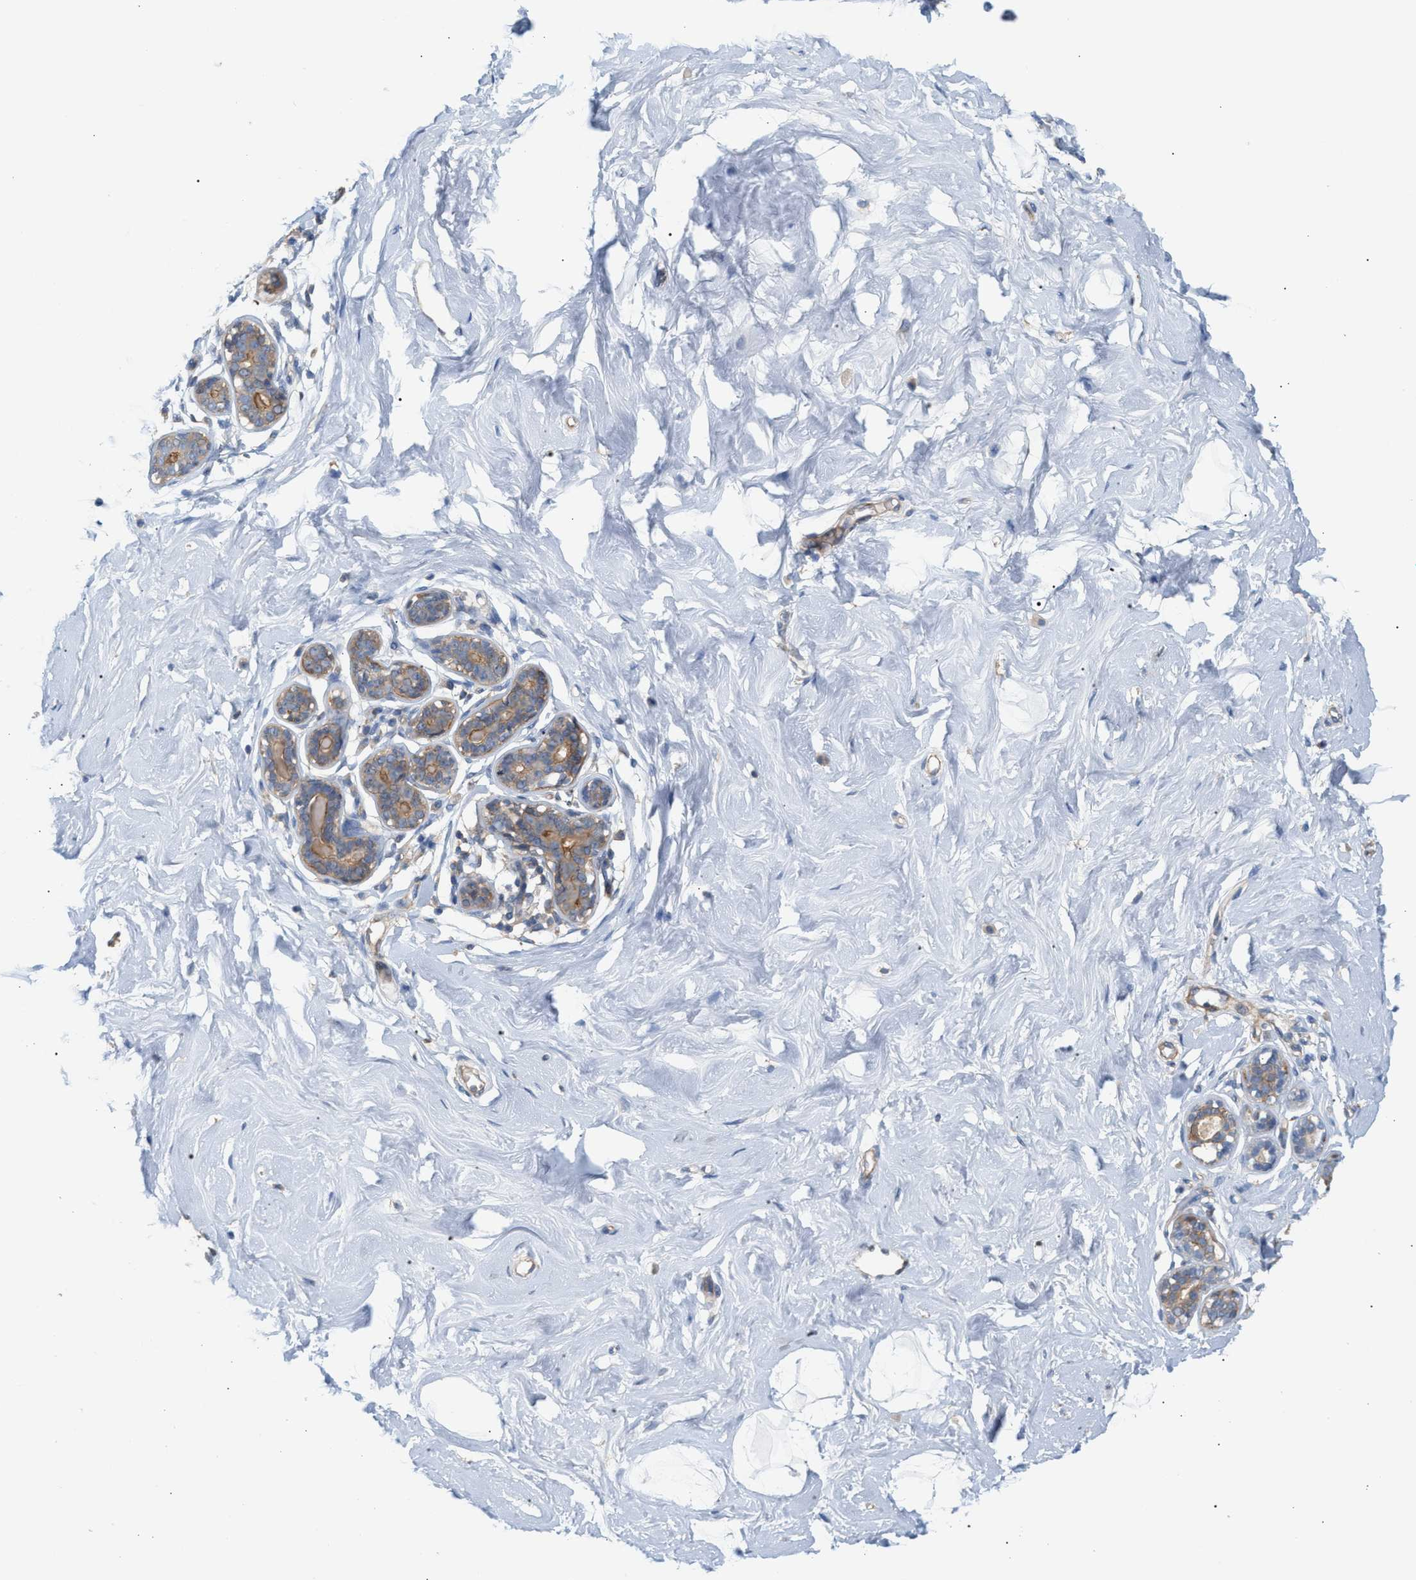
{"staining": {"intensity": "negative", "quantity": "none", "location": "none"}, "tissue": "breast", "cell_type": "Adipocytes", "image_type": "normal", "snomed": [{"axis": "morphology", "description": "Normal tissue, NOS"}, {"axis": "topography", "description": "Breast"}], "caption": "Immunohistochemical staining of unremarkable breast displays no significant positivity in adipocytes. (IHC, brightfield microscopy, high magnification).", "gene": "LRCH1", "patient": {"sex": "female", "age": 23}}